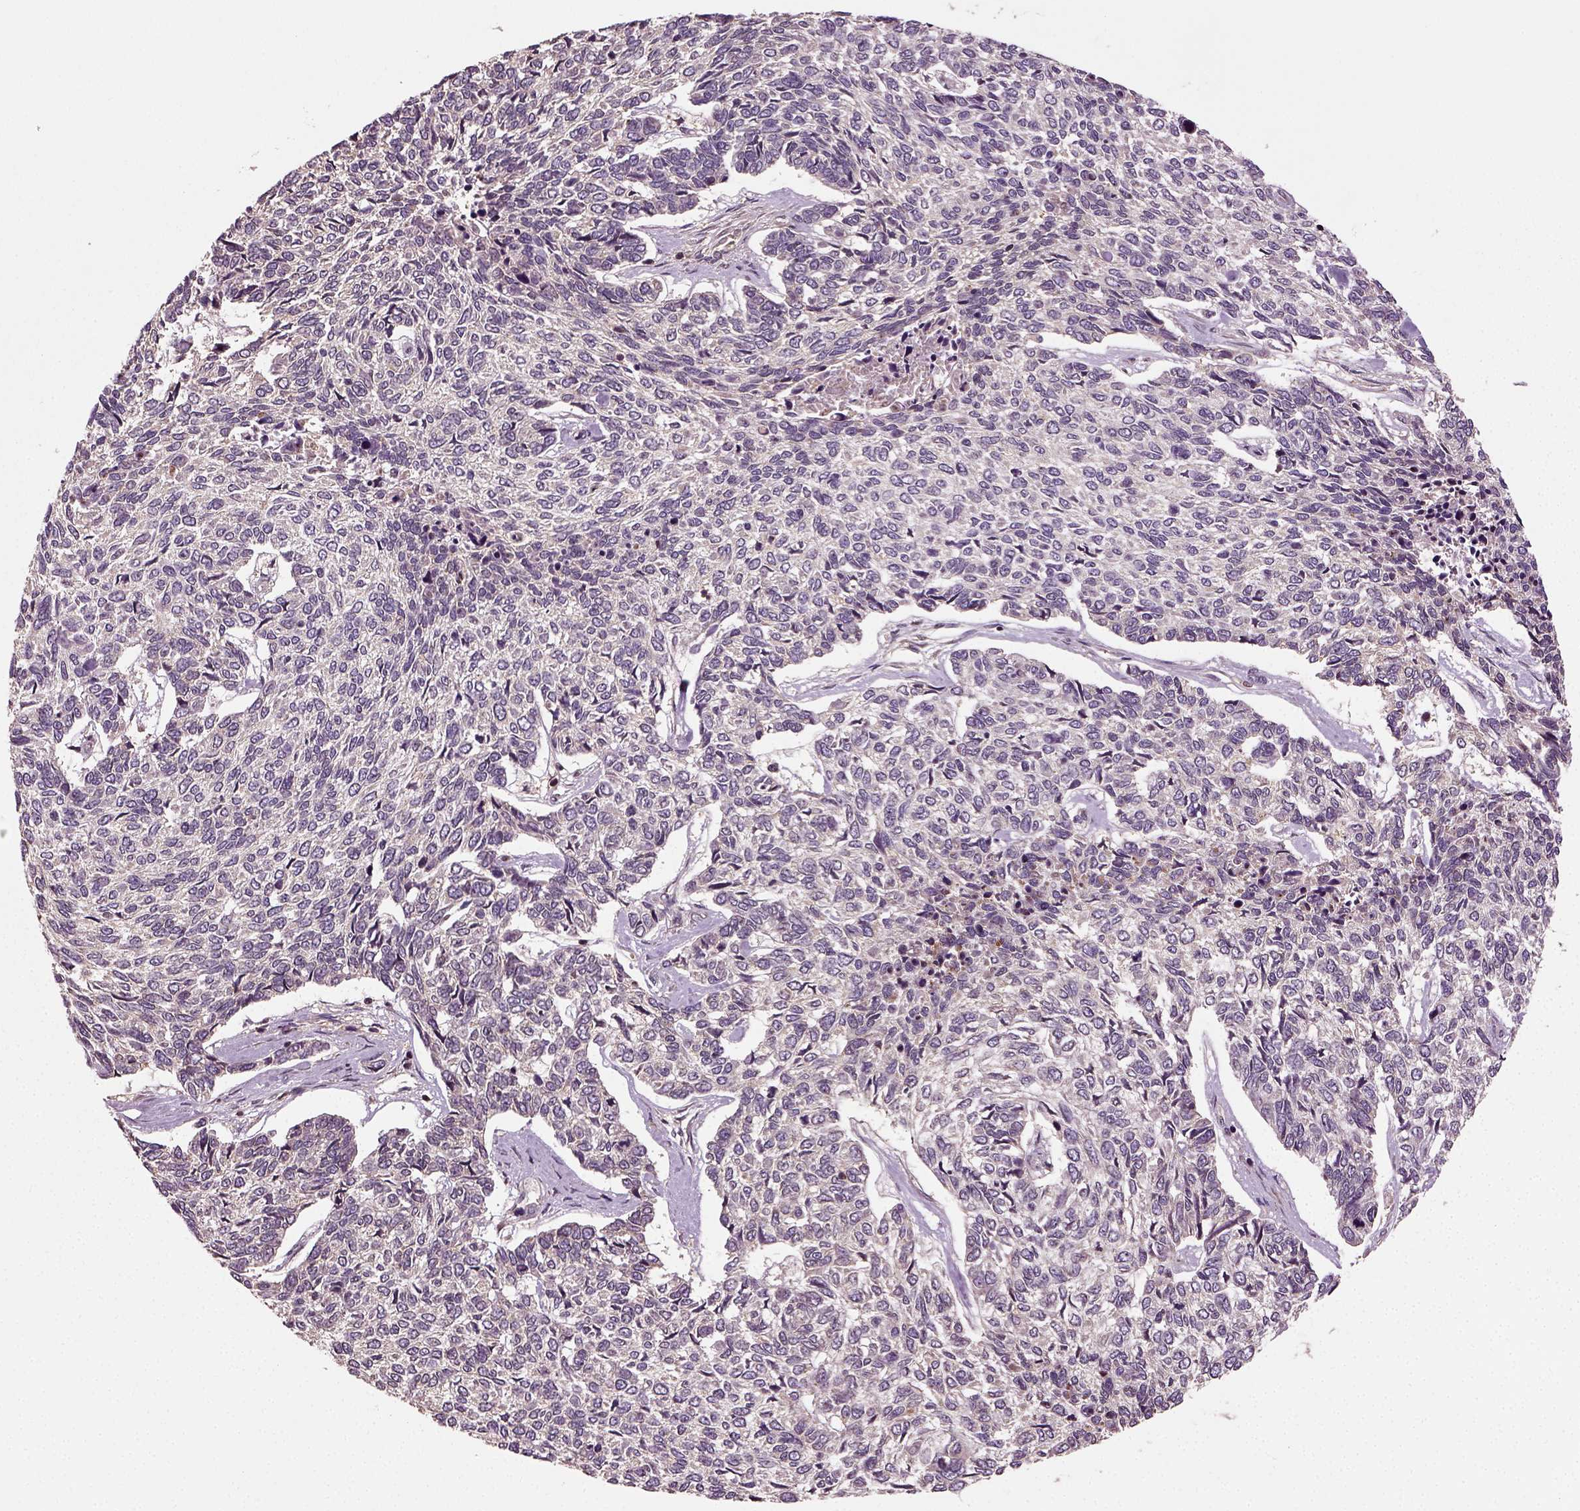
{"staining": {"intensity": "negative", "quantity": "none", "location": "none"}, "tissue": "skin cancer", "cell_type": "Tumor cells", "image_type": "cancer", "snomed": [{"axis": "morphology", "description": "Basal cell carcinoma"}, {"axis": "topography", "description": "Skin"}], "caption": "Immunohistochemistry (IHC) histopathology image of human skin cancer stained for a protein (brown), which exhibits no staining in tumor cells.", "gene": "ERV3-1", "patient": {"sex": "female", "age": 65}}